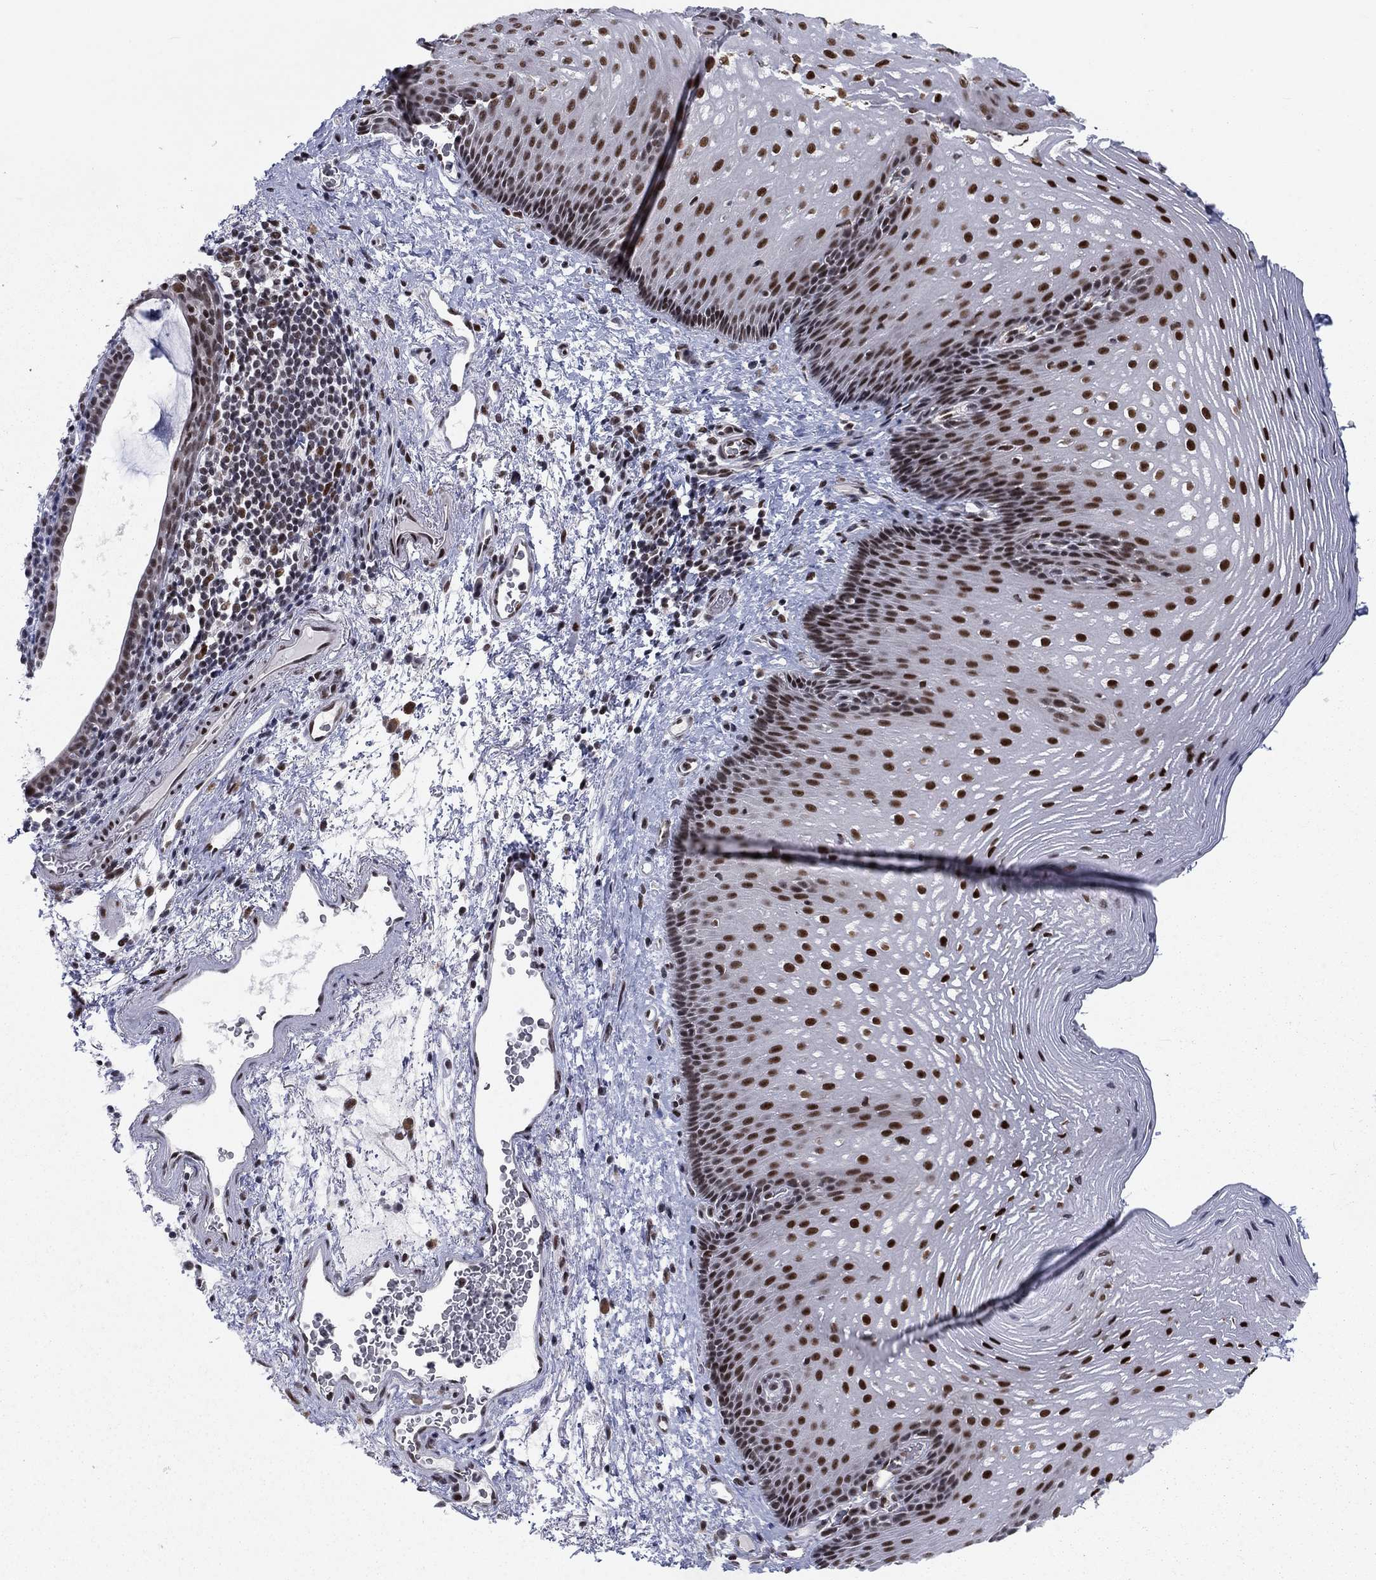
{"staining": {"intensity": "strong", "quantity": ">75%", "location": "nuclear"}, "tissue": "esophagus", "cell_type": "Squamous epithelial cells", "image_type": "normal", "snomed": [{"axis": "morphology", "description": "Normal tissue, NOS"}, {"axis": "topography", "description": "Esophagus"}], "caption": "Immunohistochemical staining of unremarkable human esophagus exhibits >75% levels of strong nuclear protein expression in about >75% of squamous epithelial cells. Using DAB (3,3'-diaminobenzidine) (brown) and hematoxylin (blue) stains, captured at high magnification using brightfield microscopy.", "gene": "FYTTD1", "patient": {"sex": "male", "age": 76}}